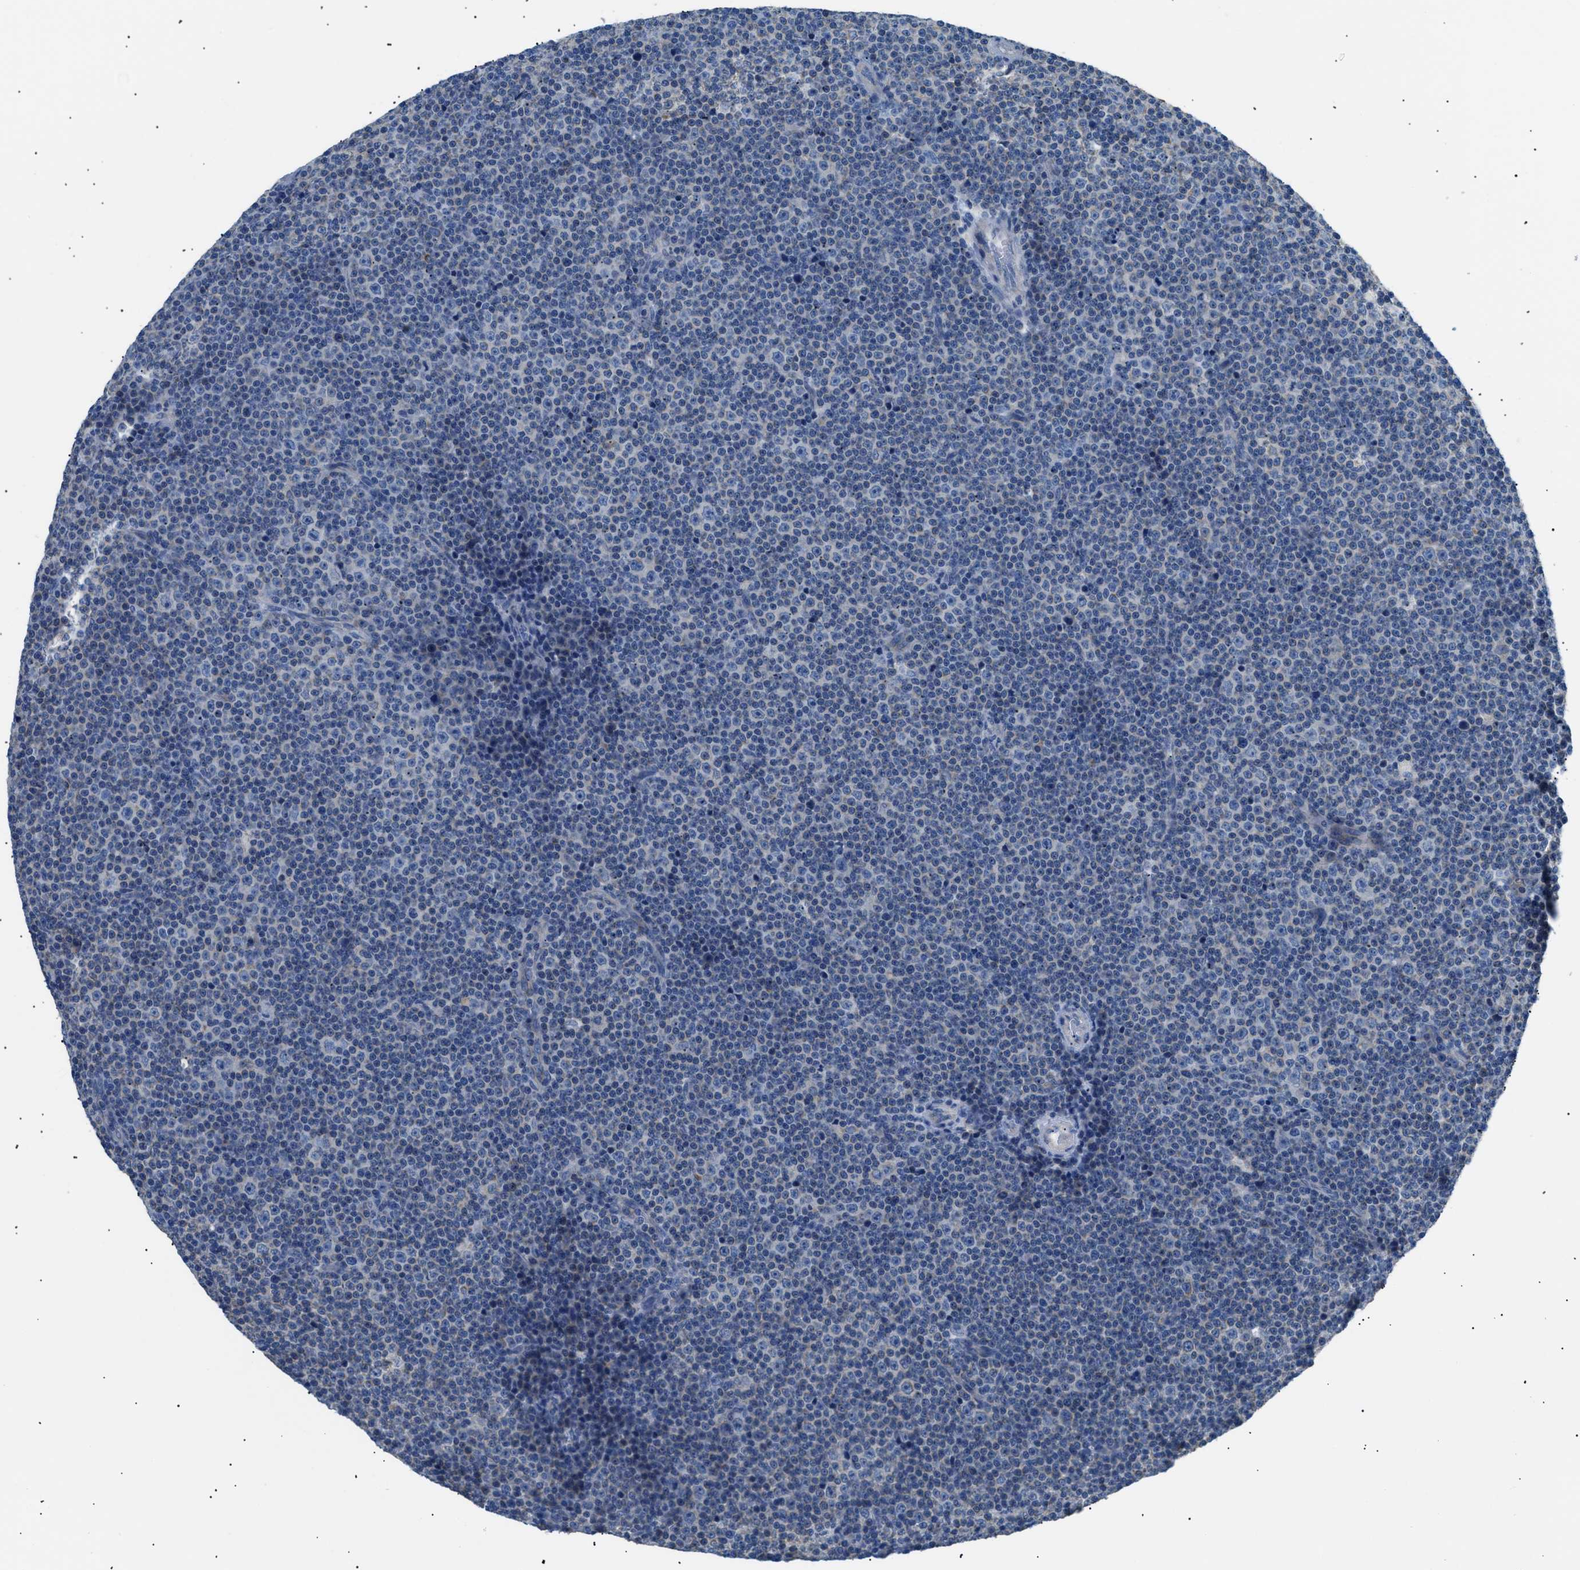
{"staining": {"intensity": "negative", "quantity": "none", "location": "none"}, "tissue": "lymphoma", "cell_type": "Tumor cells", "image_type": "cancer", "snomed": [{"axis": "morphology", "description": "Malignant lymphoma, non-Hodgkin's type, Low grade"}, {"axis": "topography", "description": "Lymph node"}], "caption": "Human lymphoma stained for a protein using IHC demonstrates no positivity in tumor cells.", "gene": "ILDR1", "patient": {"sex": "female", "age": 67}}